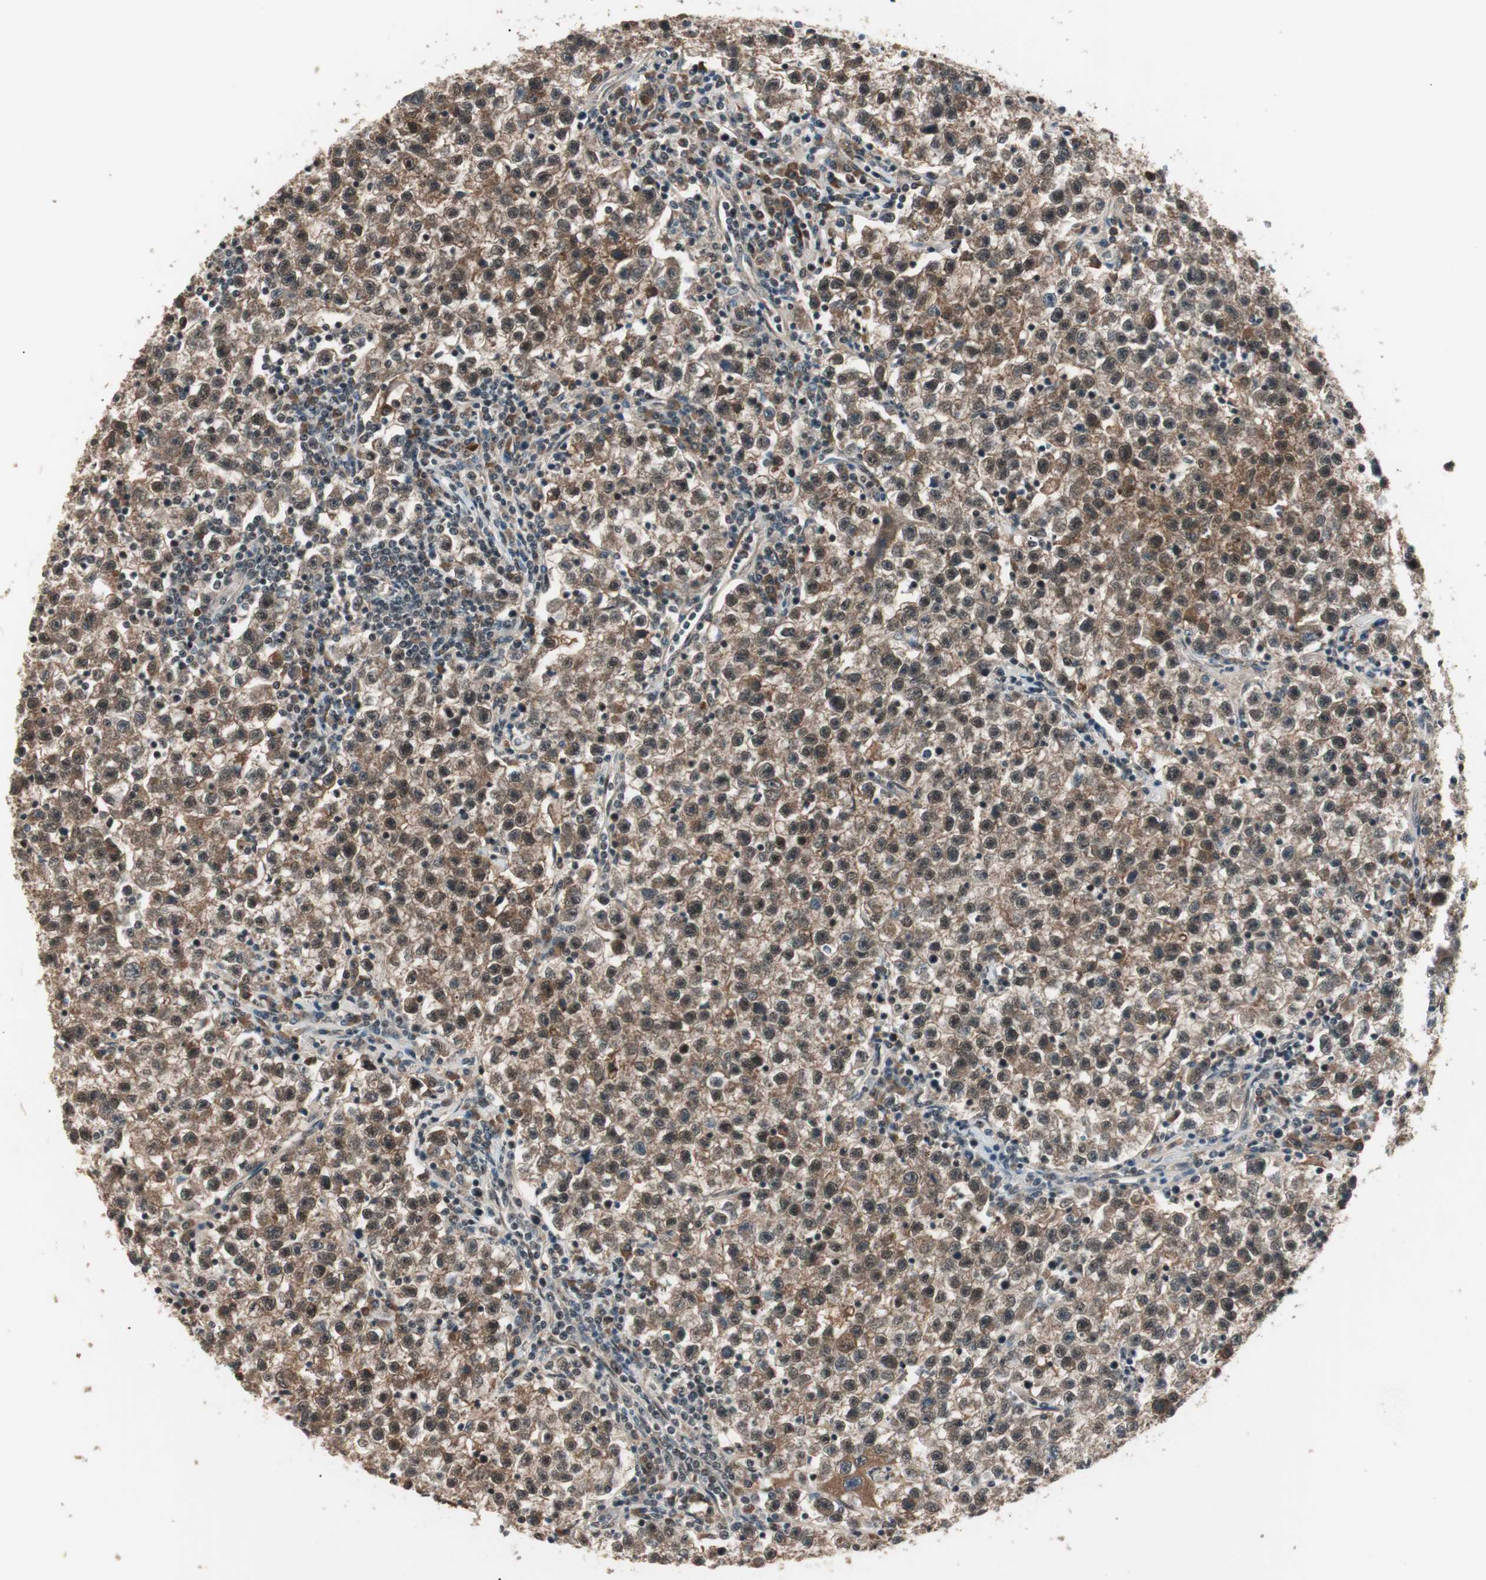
{"staining": {"intensity": "moderate", "quantity": ">75%", "location": "cytoplasmic/membranous,nuclear"}, "tissue": "testis cancer", "cell_type": "Tumor cells", "image_type": "cancer", "snomed": [{"axis": "morphology", "description": "Seminoma, NOS"}, {"axis": "topography", "description": "Testis"}], "caption": "Immunohistochemistry (IHC) of testis cancer (seminoma) shows medium levels of moderate cytoplasmic/membranous and nuclear expression in approximately >75% of tumor cells.", "gene": "NFRKB", "patient": {"sex": "male", "age": 22}}